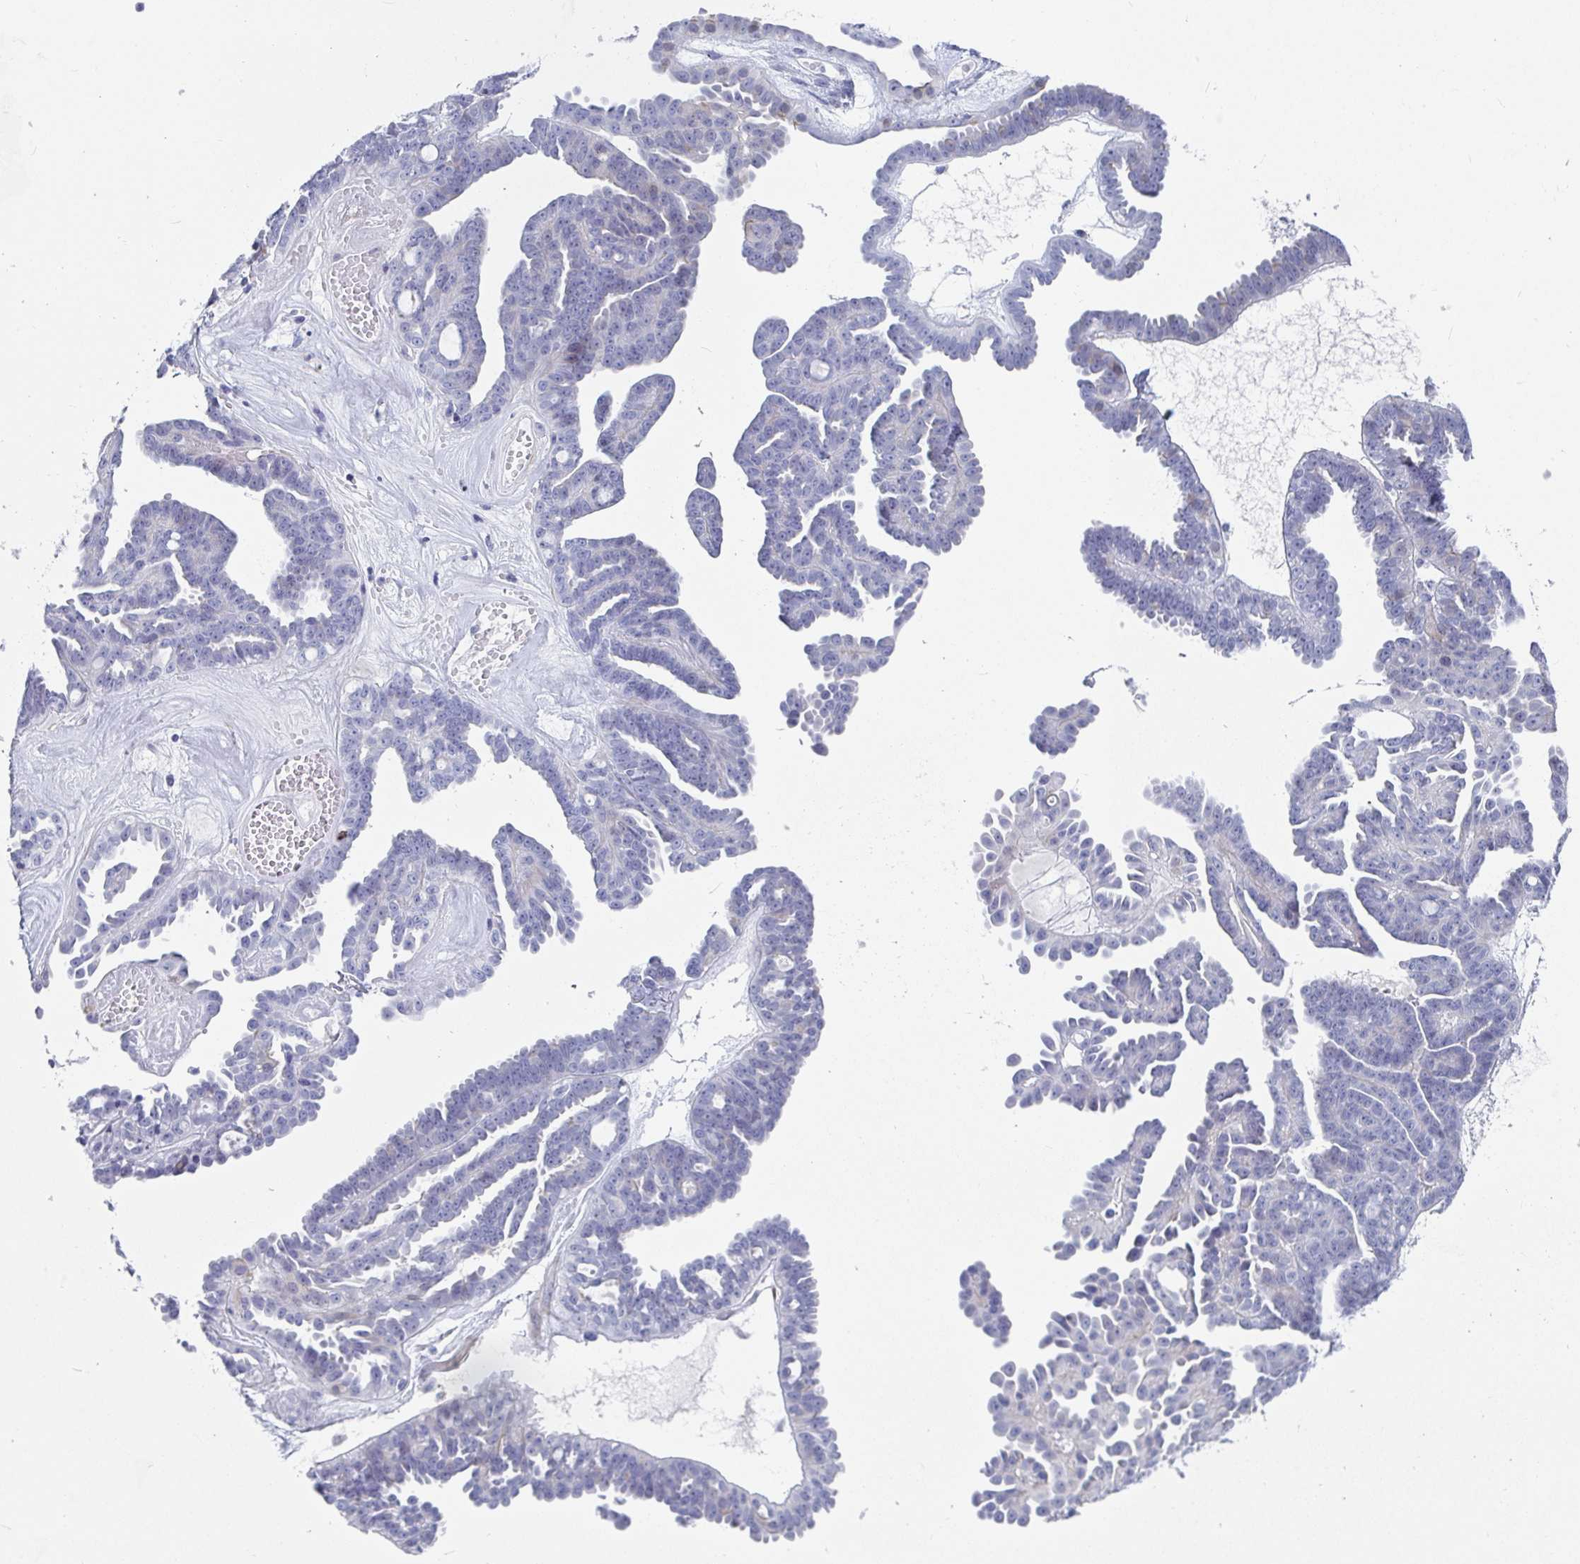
{"staining": {"intensity": "negative", "quantity": "none", "location": "none"}, "tissue": "ovarian cancer", "cell_type": "Tumor cells", "image_type": "cancer", "snomed": [{"axis": "morphology", "description": "Cystadenocarcinoma, serous, NOS"}, {"axis": "topography", "description": "Ovary"}], "caption": "Ovarian cancer was stained to show a protein in brown. There is no significant expression in tumor cells. (Stains: DAB (3,3'-diaminobenzidine) immunohistochemistry (IHC) with hematoxylin counter stain, Microscopy: brightfield microscopy at high magnification).", "gene": "ZFP82", "patient": {"sex": "female", "age": 71}}